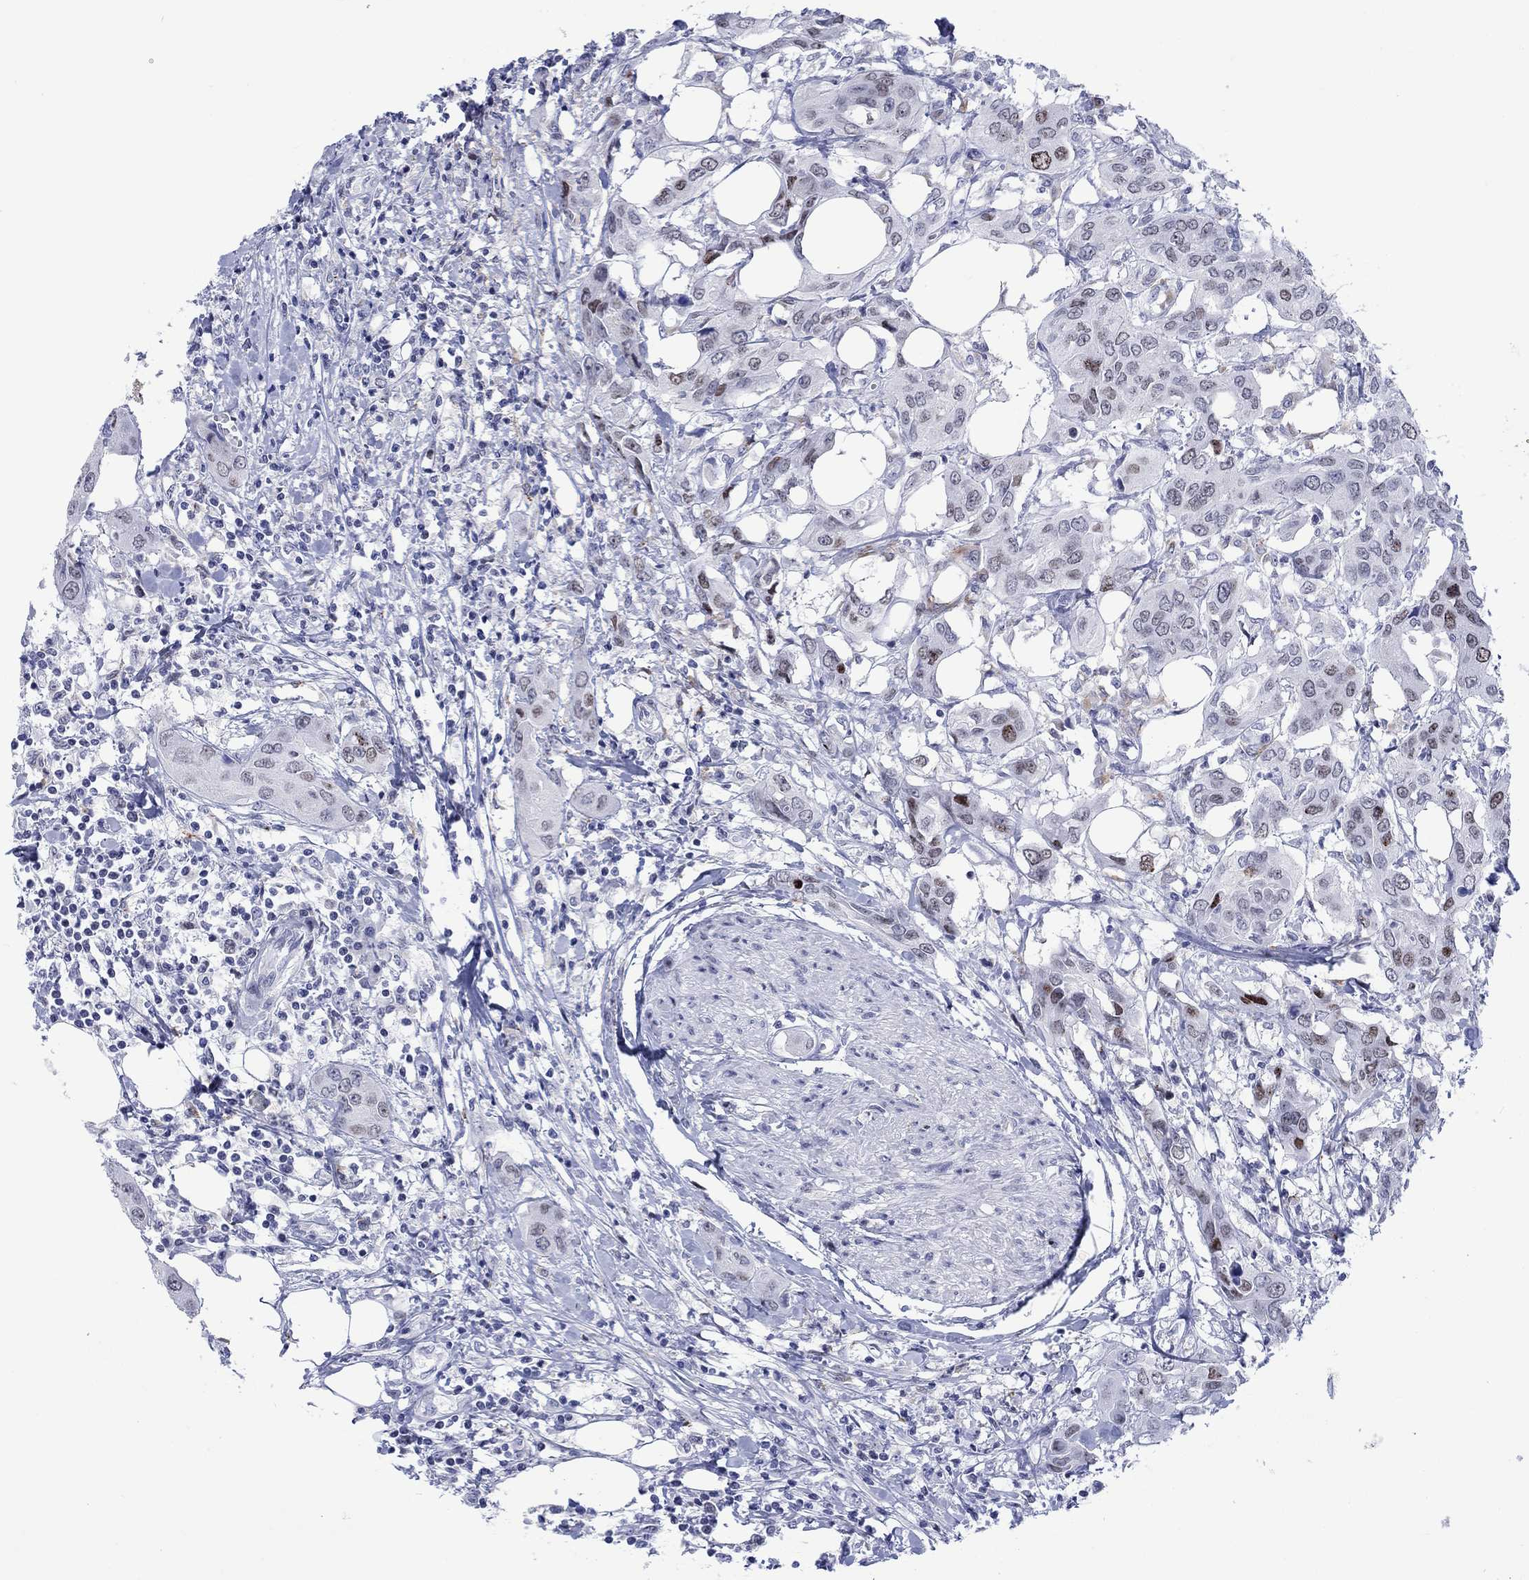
{"staining": {"intensity": "moderate", "quantity": "<25%", "location": "nuclear"}, "tissue": "urothelial cancer", "cell_type": "Tumor cells", "image_type": "cancer", "snomed": [{"axis": "morphology", "description": "Urothelial carcinoma, NOS"}, {"axis": "morphology", "description": "Urothelial carcinoma, High grade"}, {"axis": "topography", "description": "Urinary bladder"}], "caption": "Urothelial cancer stained for a protein (brown) exhibits moderate nuclear positive staining in approximately <25% of tumor cells.", "gene": "CDCA2", "patient": {"sex": "male", "age": 63}}